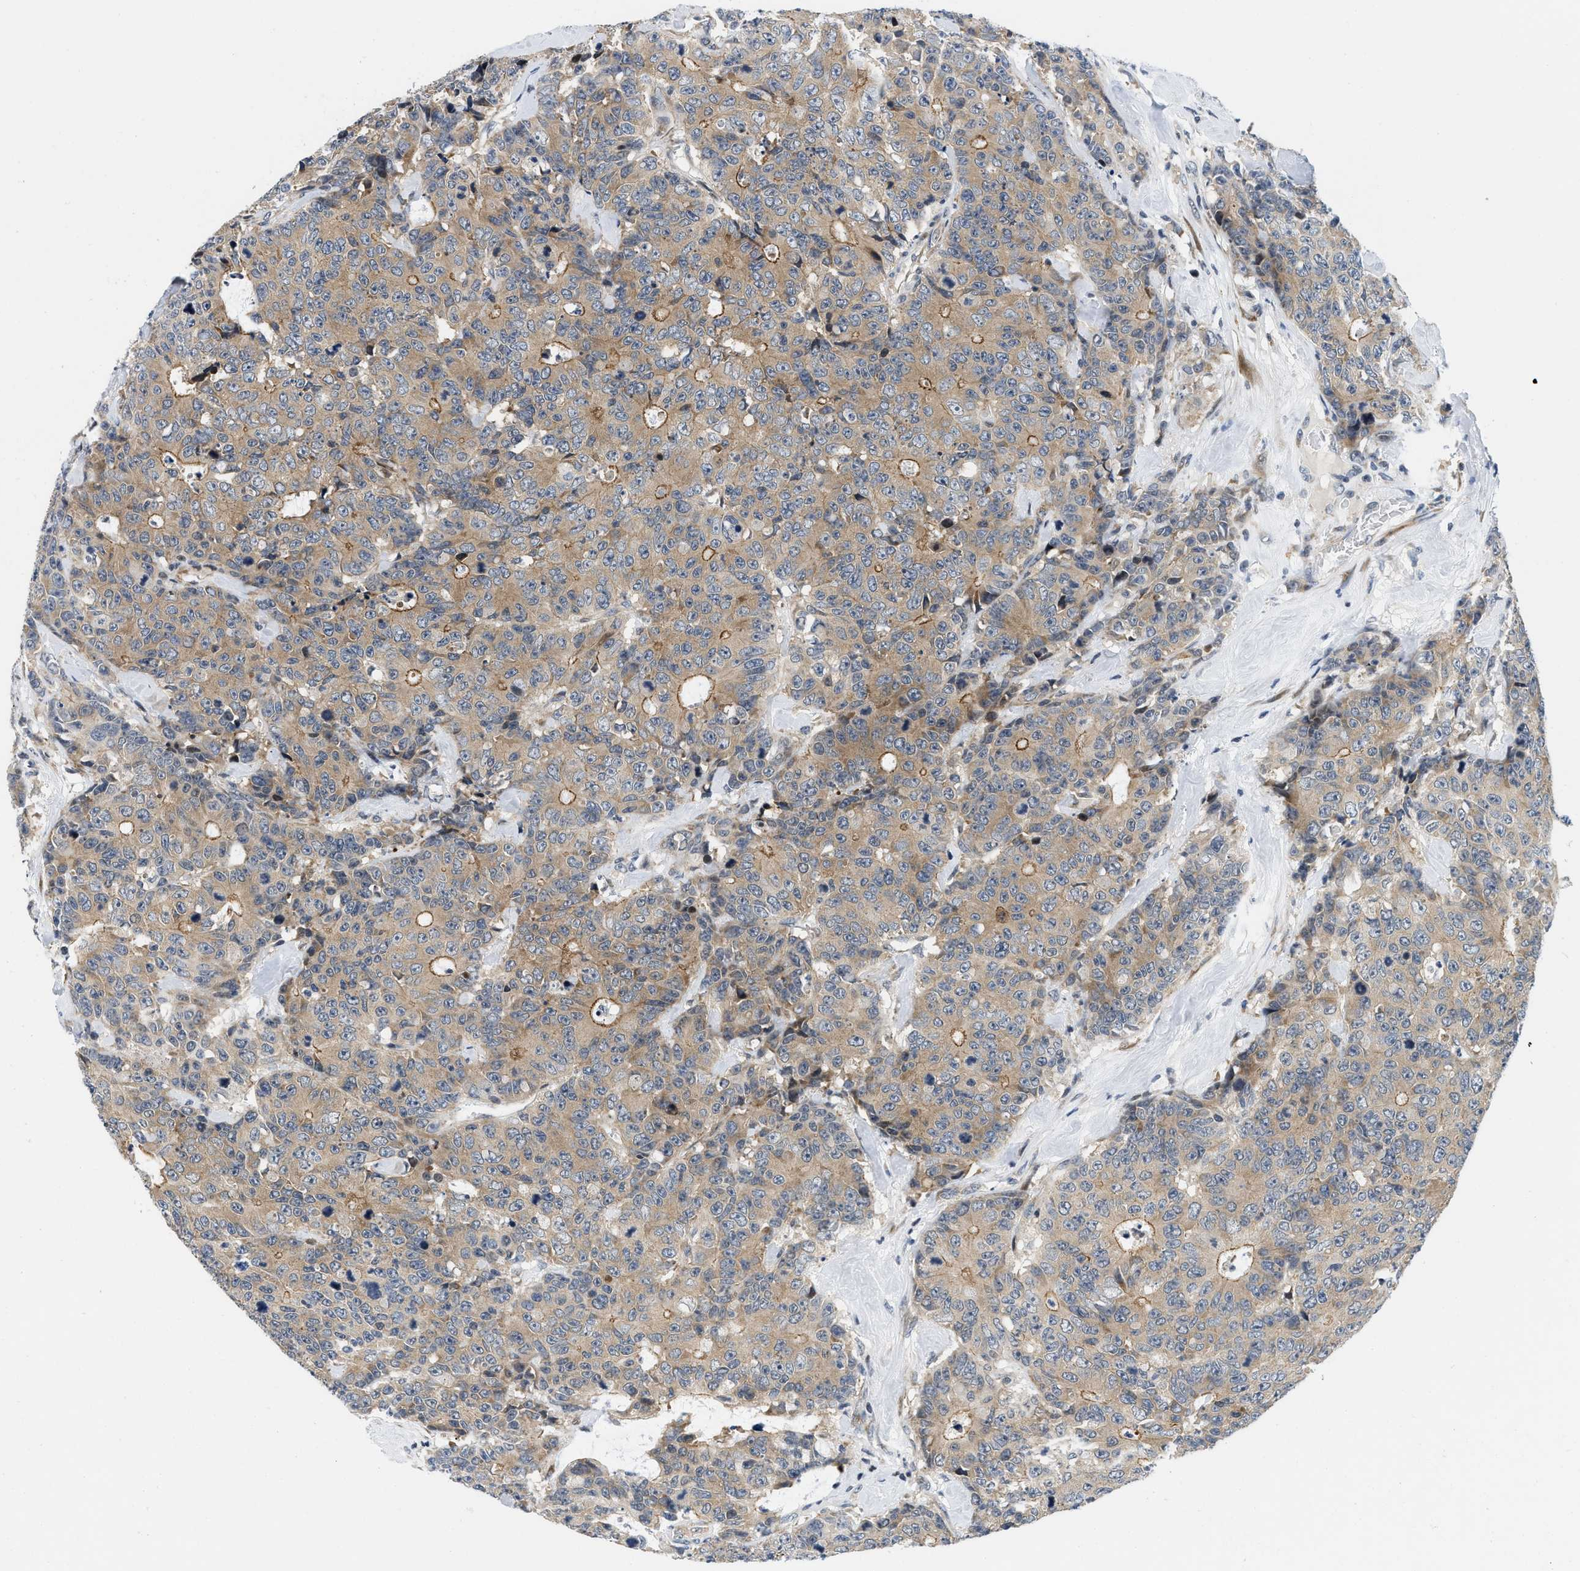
{"staining": {"intensity": "moderate", "quantity": ">75%", "location": "cytoplasmic/membranous"}, "tissue": "colorectal cancer", "cell_type": "Tumor cells", "image_type": "cancer", "snomed": [{"axis": "morphology", "description": "Adenocarcinoma, NOS"}, {"axis": "topography", "description": "Colon"}], "caption": "An IHC image of neoplastic tissue is shown. Protein staining in brown labels moderate cytoplasmic/membranous positivity in adenocarcinoma (colorectal) within tumor cells.", "gene": "IKBKE", "patient": {"sex": "female", "age": 86}}